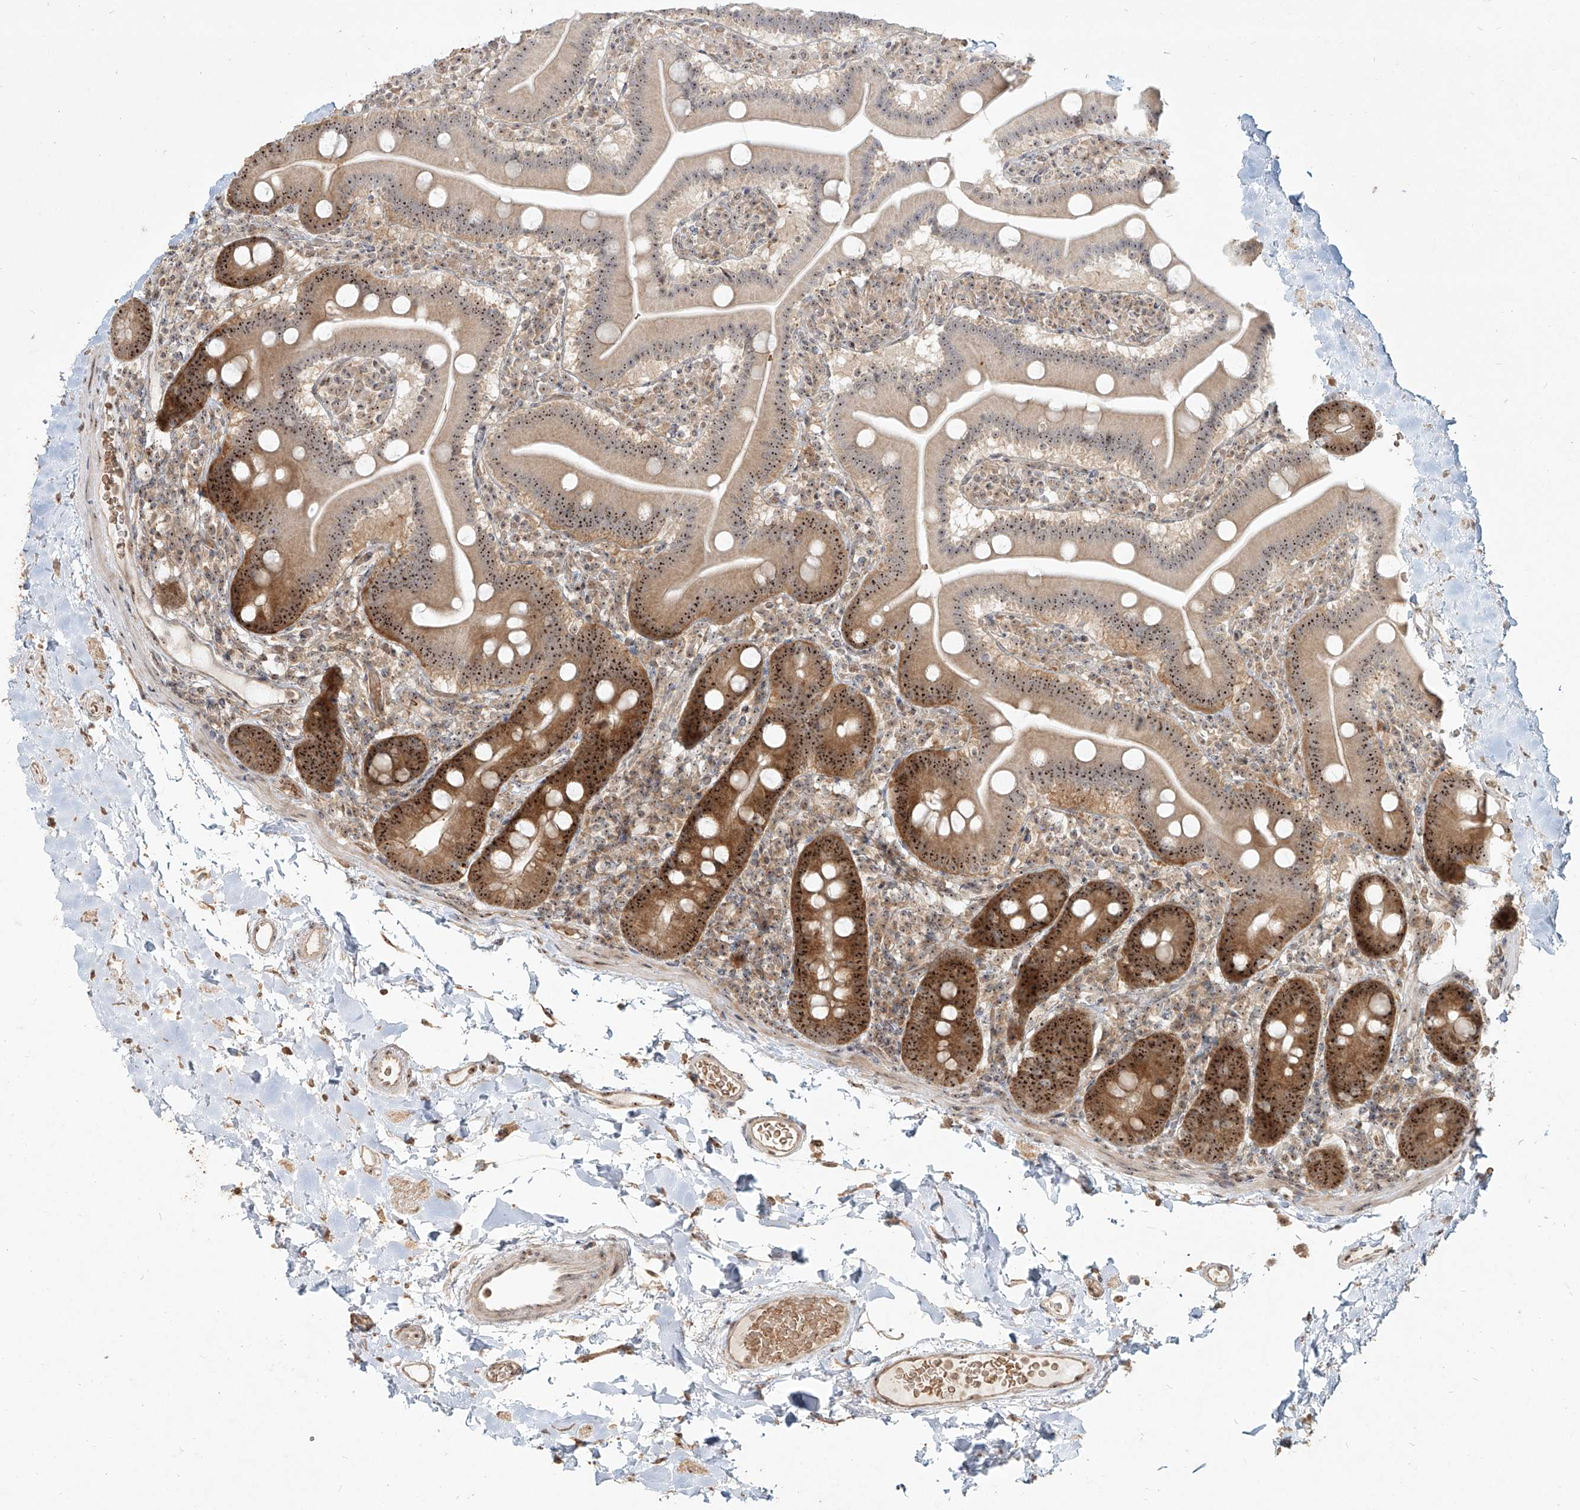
{"staining": {"intensity": "strong", "quantity": ">75%", "location": "cytoplasmic/membranous,nuclear"}, "tissue": "duodenum", "cell_type": "Glandular cells", "image_type": "normal", "snomed": [{"axis": "morphology", "description": "Normal tissue, NOS"}, {"axis": "topography", "description": "Duodenum"}], "caption": "Duodenum stained with IHC shows strong cytoplasmic/membranous,nuclear expression in approximately >75% of glandular cells. (DAB = brown stain, brightfield microscopy at high magnification).", "gene": "BYSL", "patient": {"sex": "male", "age": 55}}